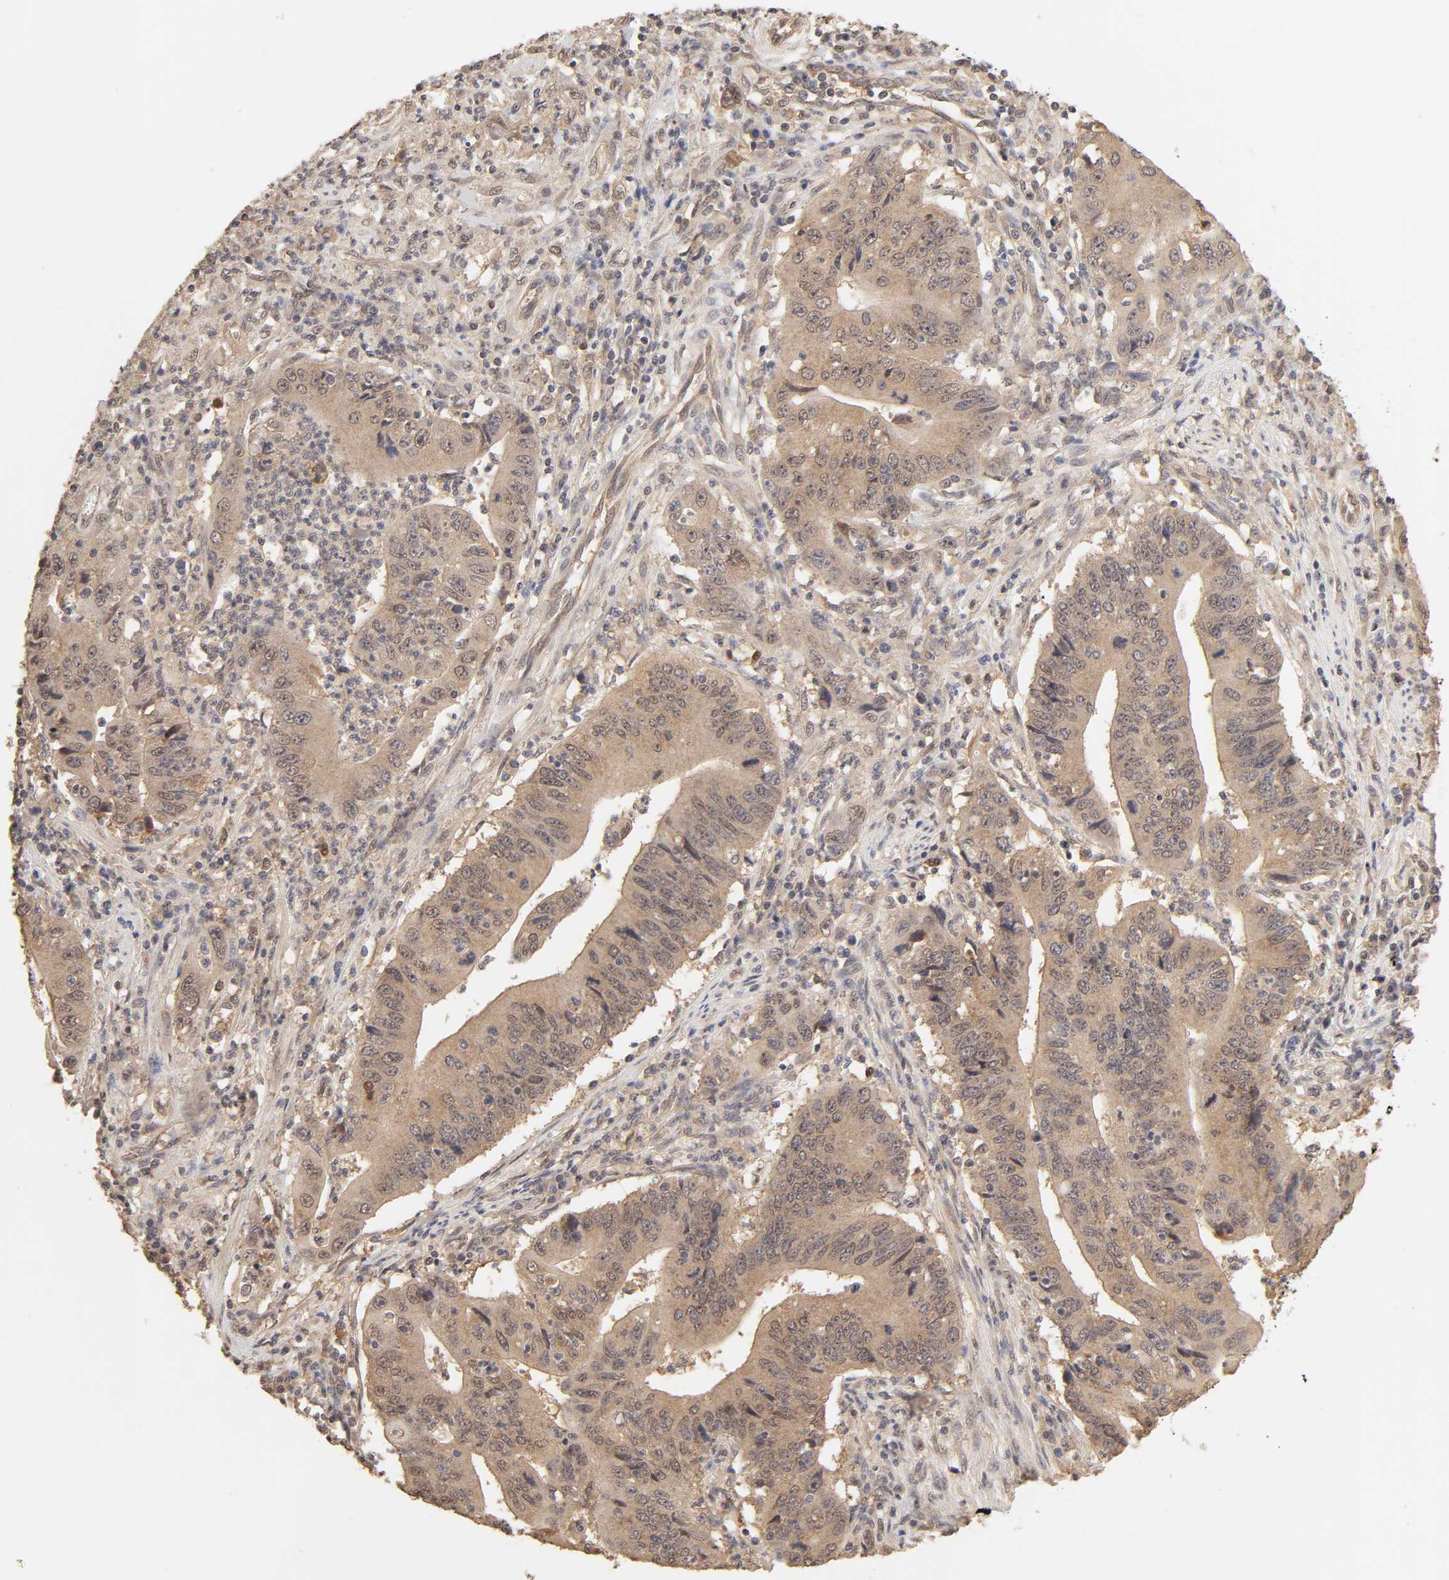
{"staining": {"intensity": "moderate", "quantity": ">75%", "location": "cytoplasmic/membranous"}, "tissue": "pancreatic cancer", "cell_type": "Tumor cells", "image_type": "cancer", "snomed": [{"axis": "morphology", "description": "Adenocarcinoma, NOS"}, {"axis": "topography", "description": "Pancreas"}], "caption": "Brown immunohistochemical staining in pancreatic cancer exhibits moderate cytoplasmic/membranous expression in about >75% of tumor cells.", "gene": "MAPK1", "patient": {"sex": "female", "age": 48}}